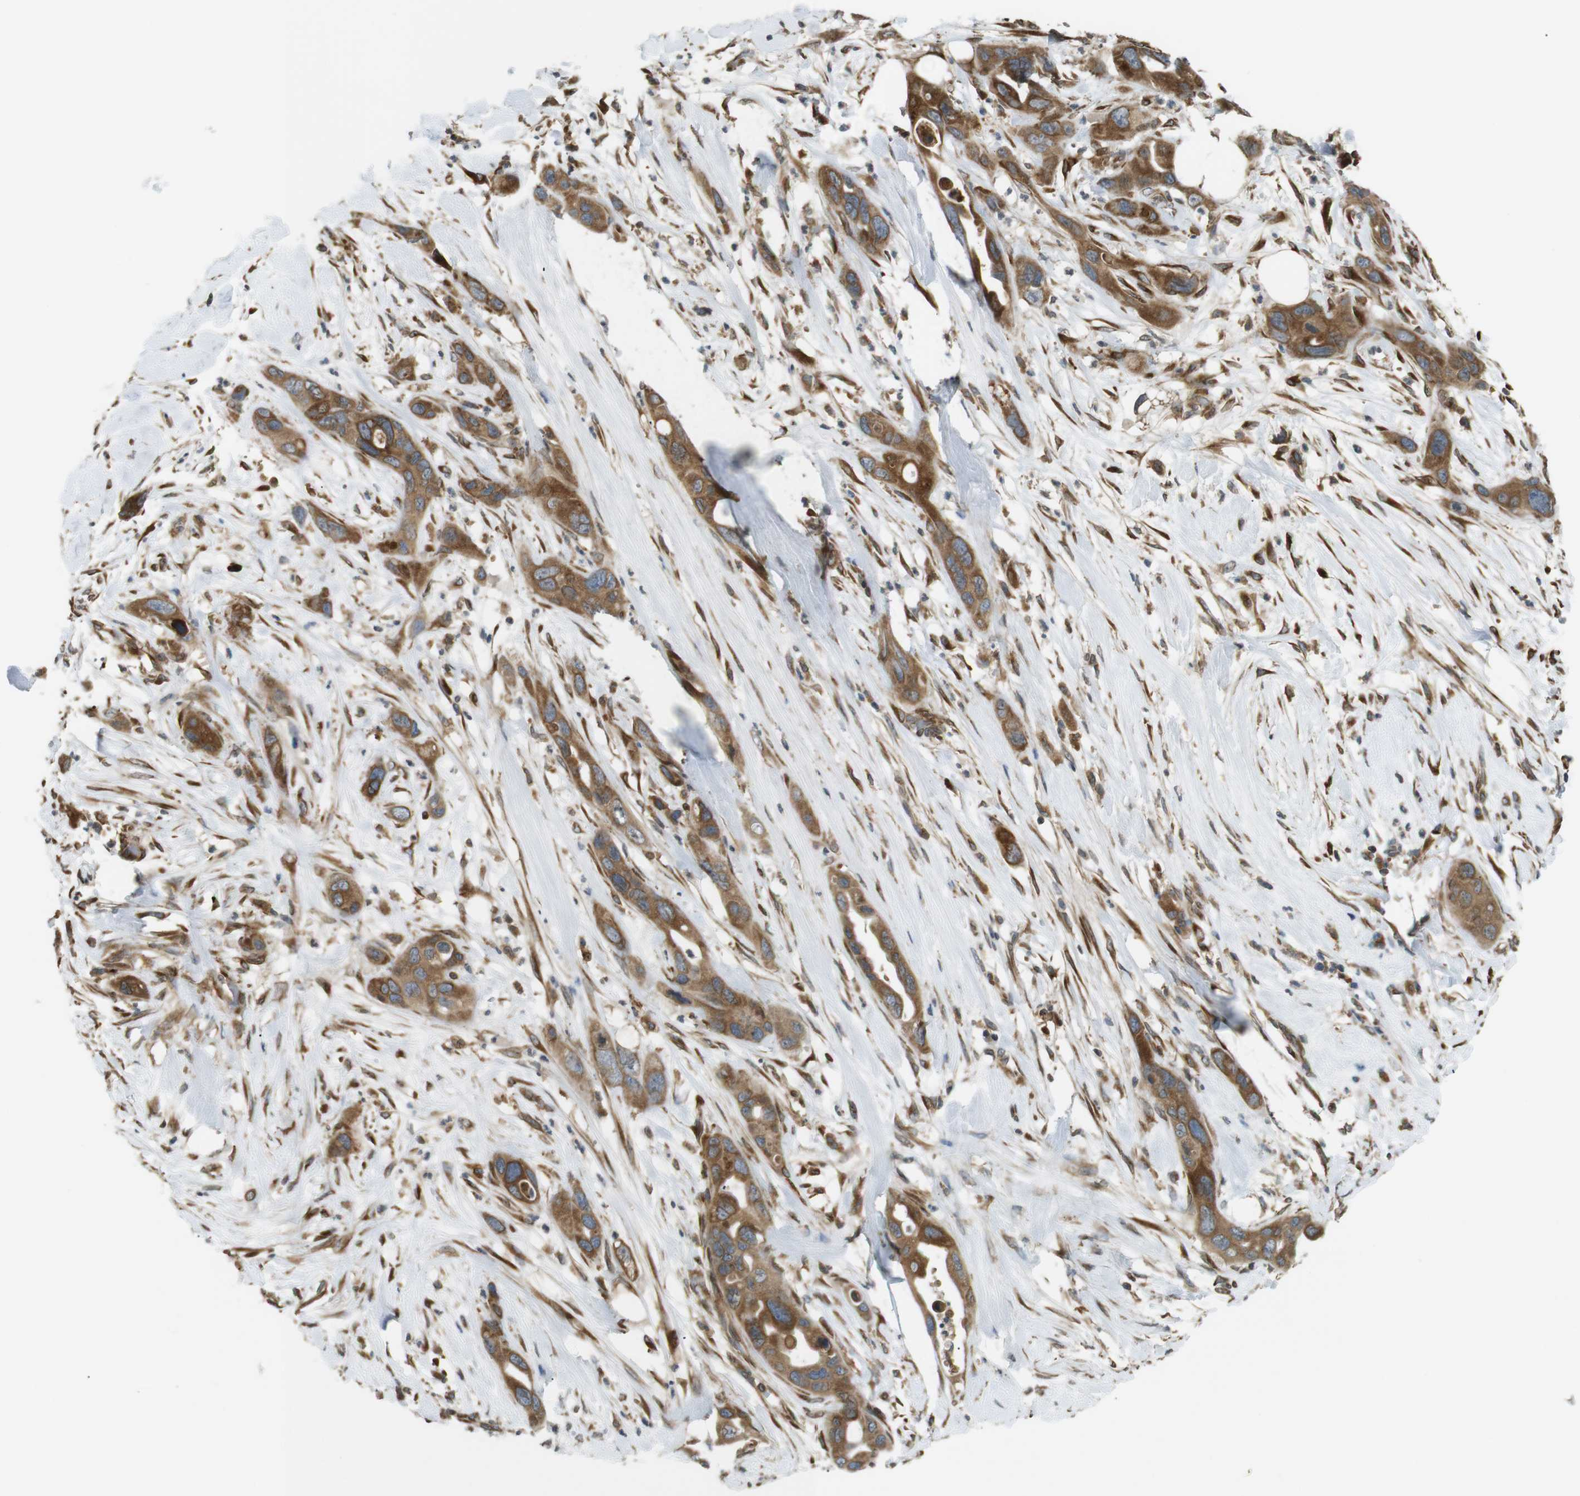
{"staining": {"intensity": "strong", "quantity": ">75%", "location": "cytoplasmic/membranous"}, "tissue": "pancreatic cancer", "cell_type": "Tumor cells", "image_type": "cancer", "snomed": [{"axis": "morphology", "description": "Adenocarcinoma, NOS"}, {"axis": "topography", "description": "Pancreas"}], "caption": "IHC of human pancreatic adenocarcinoma displays high levels of strong cytoplasmic/membranous staining in about >75% of tumor cells.", "gene": "TMED4", "patient": {"sex": "female", "age": 71}}